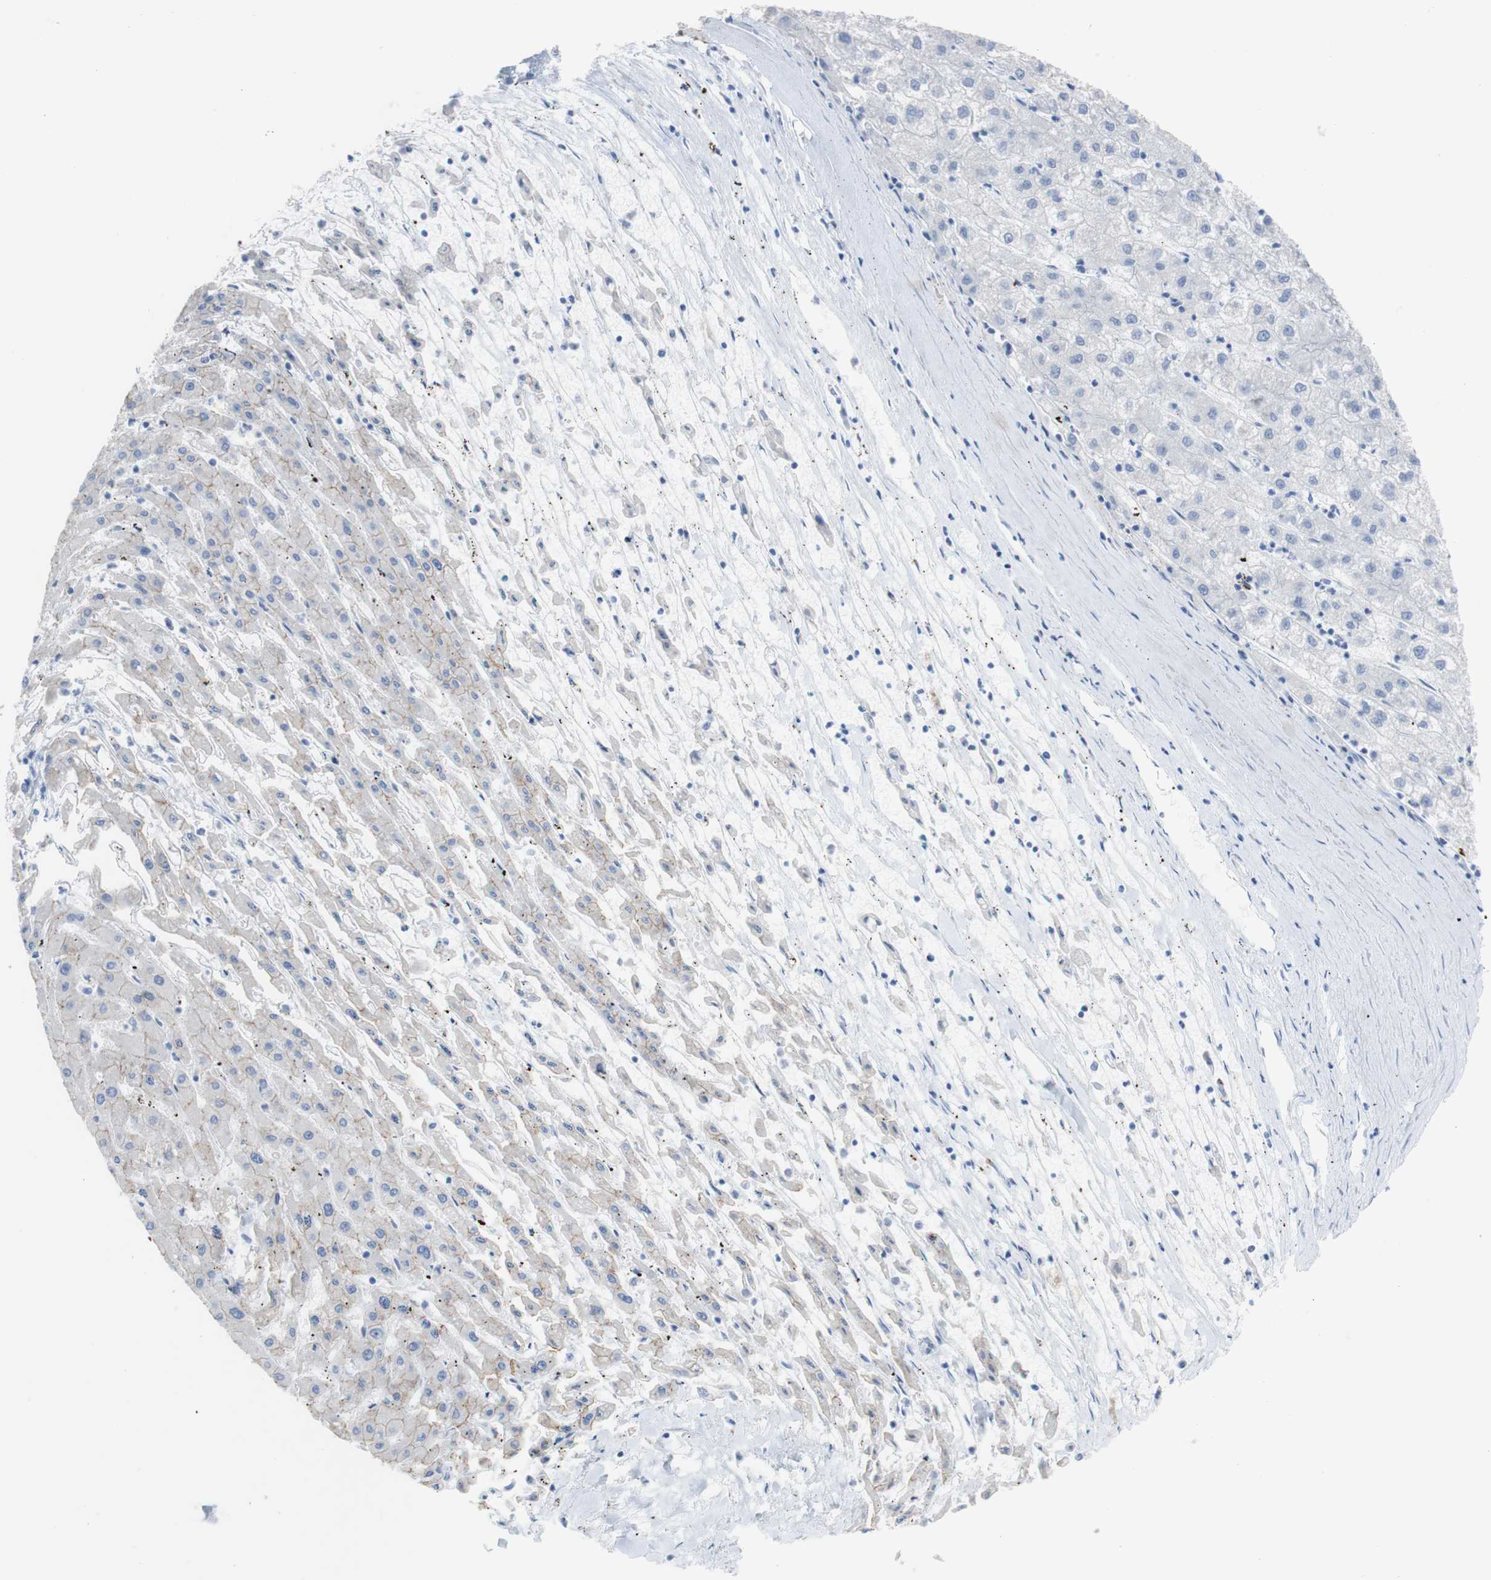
{"staining": {"intensity": "negative", "quantity": "none", "location": "none"}, "tissue": "liver cancer", "cell_type": "Tumor cells", "image_type": "cancer", "snomed": [{"axis": "morphology", "description": "Carcinoma, Hepatocellular, NOS"}, {"axis": "topography", "description": "Liver"}], "caption": "Tumor cells are negative for protein expression in human liver cancer. The staining was performed using DAB (3,3'-diaminobenzidine) to visualize the protein expression in brown, while the nuclei were stained in blue with hematoxylin (Magnification: 20x).", "gene": "DSC2", "patient": {"sex": "male", "age": 72}}